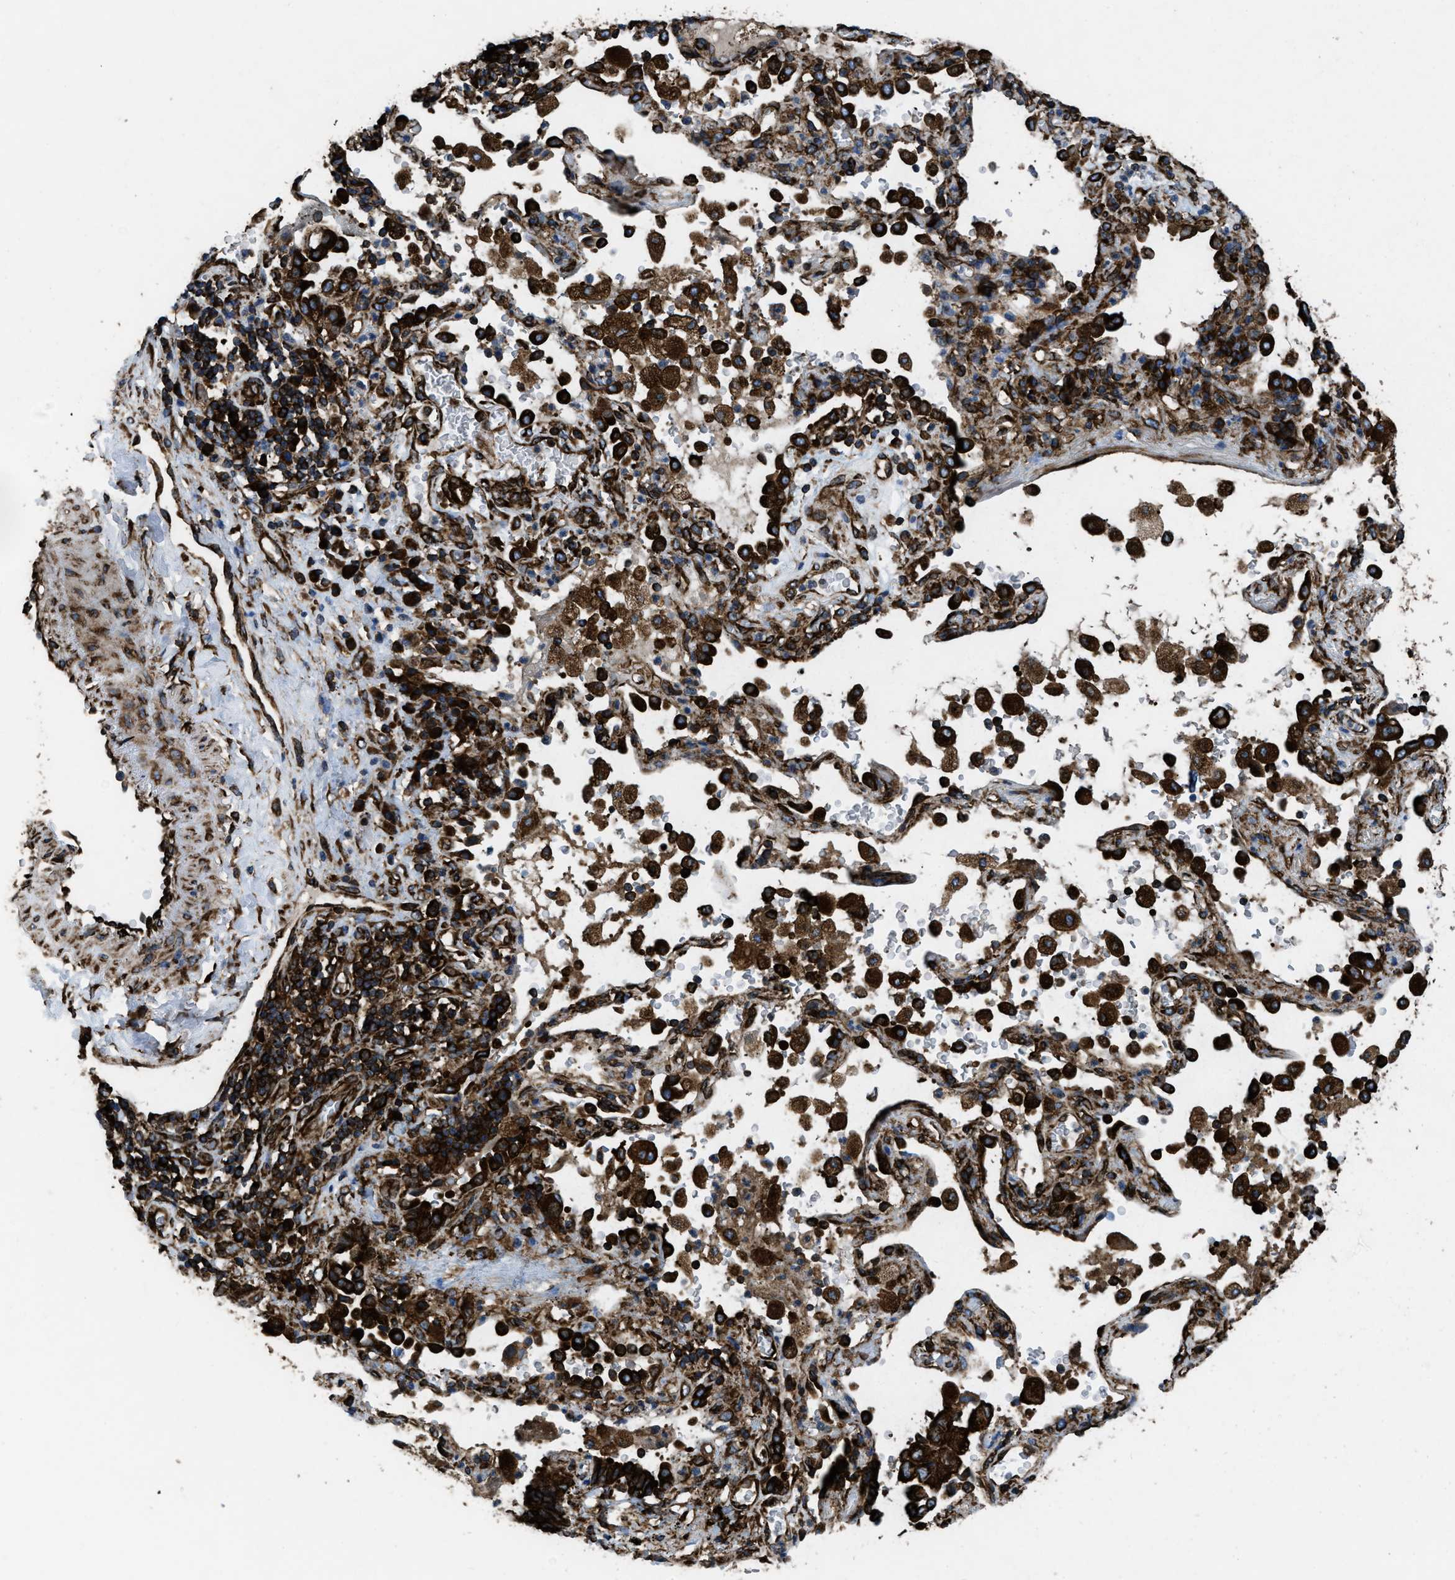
{"staining": {"intensity": "strong", "quantity": ">75%", "location": "cytoplasmic/membranous"}, "tissue": "lung cancer", "cell_type": "Tumor cells", "image_type": "cancer", "snomed": [{"axis": "morphology", "description": "Adenocarcinoma, NOS"}, {"axis": "topography", "description": "Lung"}], "caption": "Immunohistochemical staining of lung adenocarcinoma reveals strong cytoplasmic/membranous protein expression in approximately >75% of tumor cells.", "gene": "CAPRIN1", "patient": {"sex": "male", "age": 64}}